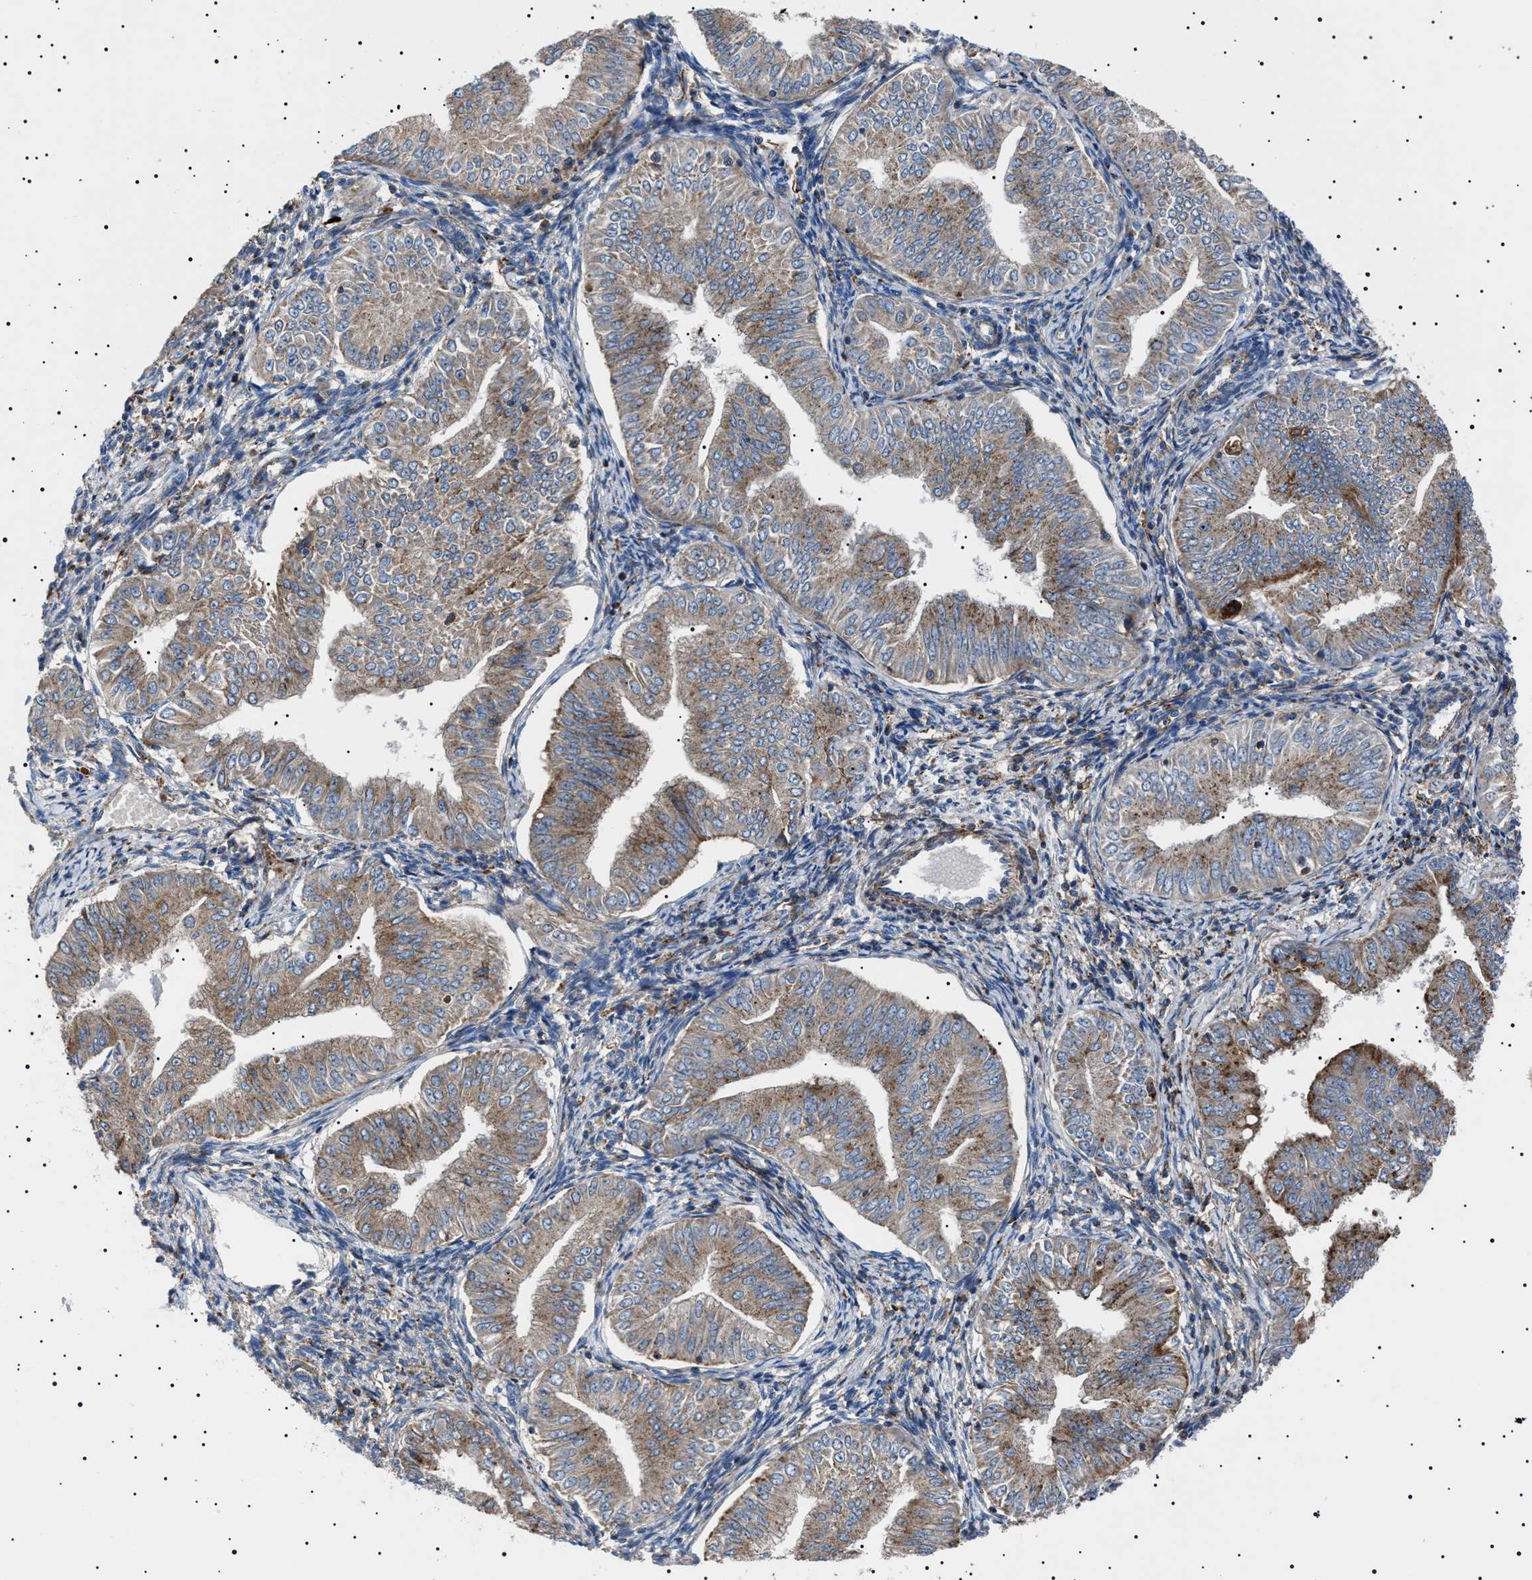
{"staining": {"intensity": "moderate", "quantity": ">75%", "location": "cytoplasmic/membranous"}, "tissue": "endometrial cancer", "cell_type": "Tumor cells", "image_type": "cancer", "snomed": [{"axis": "morphology", "description": "Normal tissue, NOS"}, {"axis": "morphology", "description": "Adenocarcinoma, NOS"}, {"axis": "topography", "description": "Endometrium"}], "caption": "The immunohistochemical stain highlights moderate cytoplasmic/membranous staining in tumor cells of adenocarcinoma (endometrial) tissue.", "gene": "NEU1", "patient": {"sex": "female", "age": 53}}